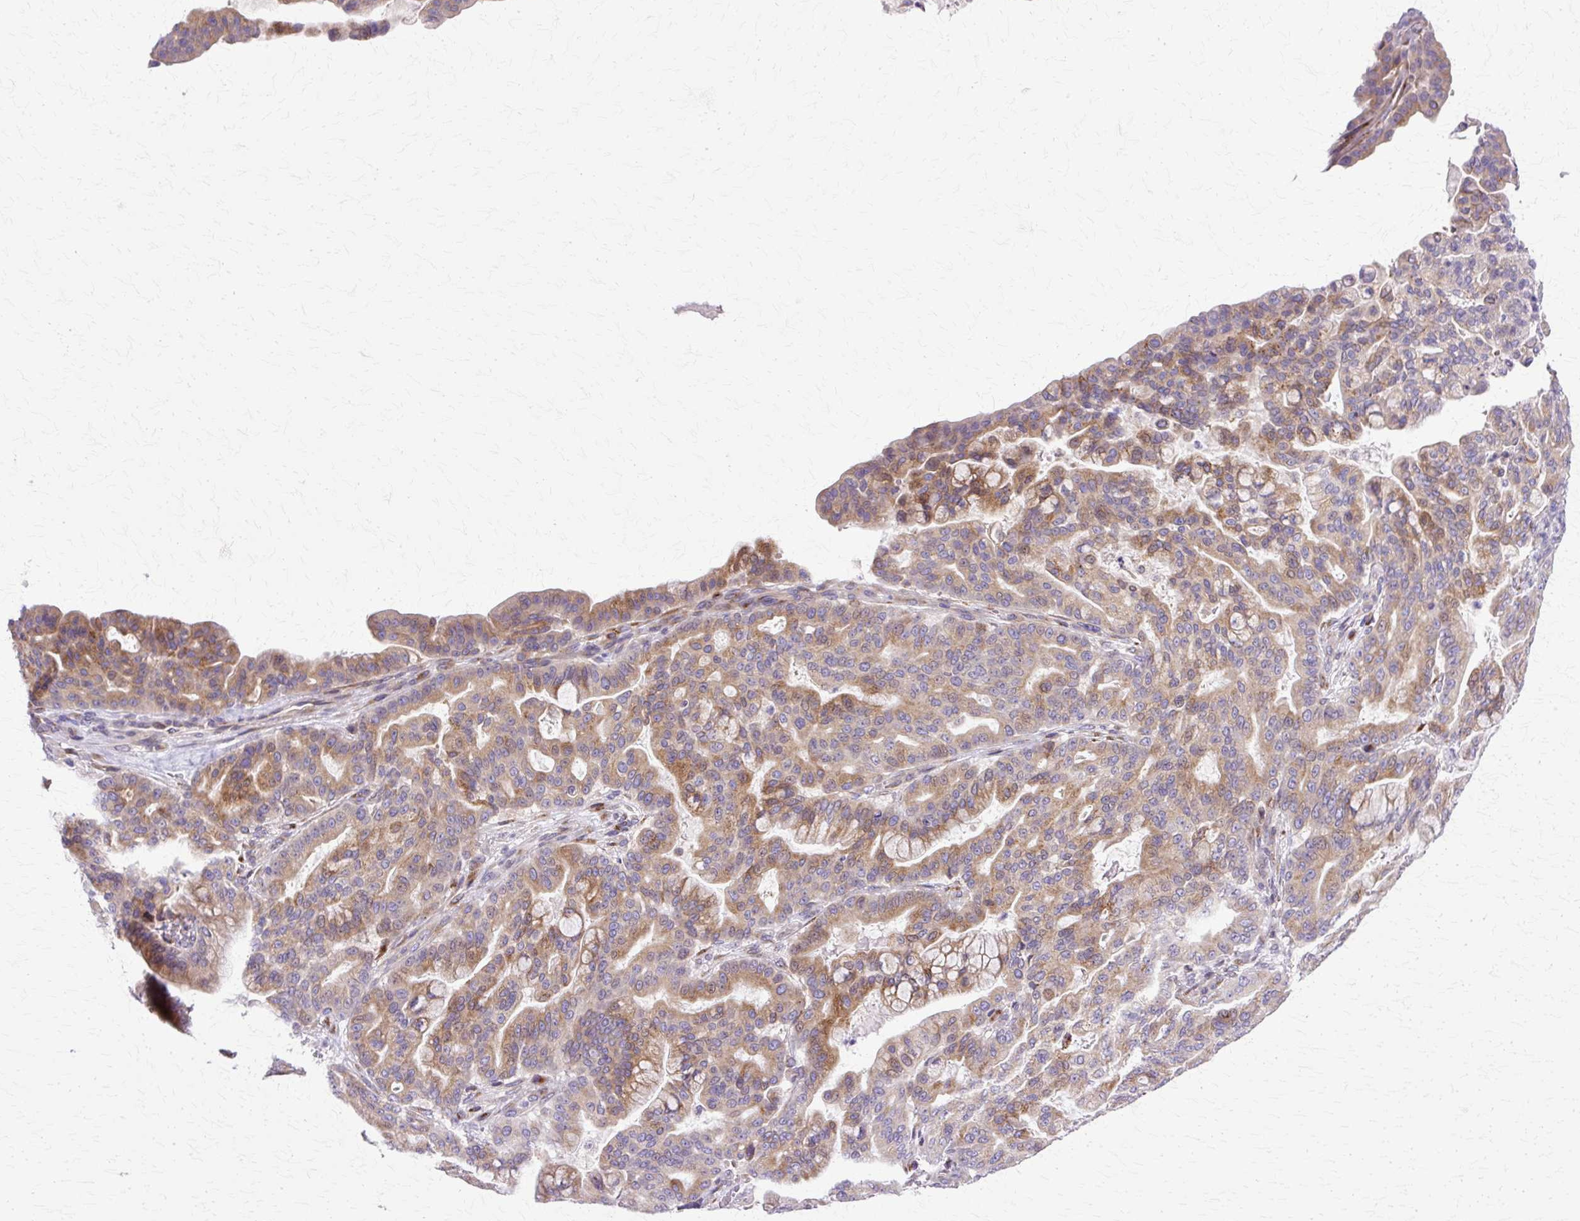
{"staining": {"intensity": "moderate", "quantity": ">75%", "location": "cytoplasmic/membranous"}, "tissue": "pancreatic cancer", "cell_type": "Tumor cells", "image_type": "cancer", "snomed": [{"axis": "morphology", "description": "Adenocarcinoma, NOS"}, {"axis": "topography", "description": "Pancreas"}], "caption": "Immunohistochemical staining of pancreatic adenocarcinoma displays medium levels of moderate cytoplasmic/membranous expression in approximately >75% of tumor cells.", "gene": "TBC1D3G", "patient": {"sex": "male", "age": 63}}